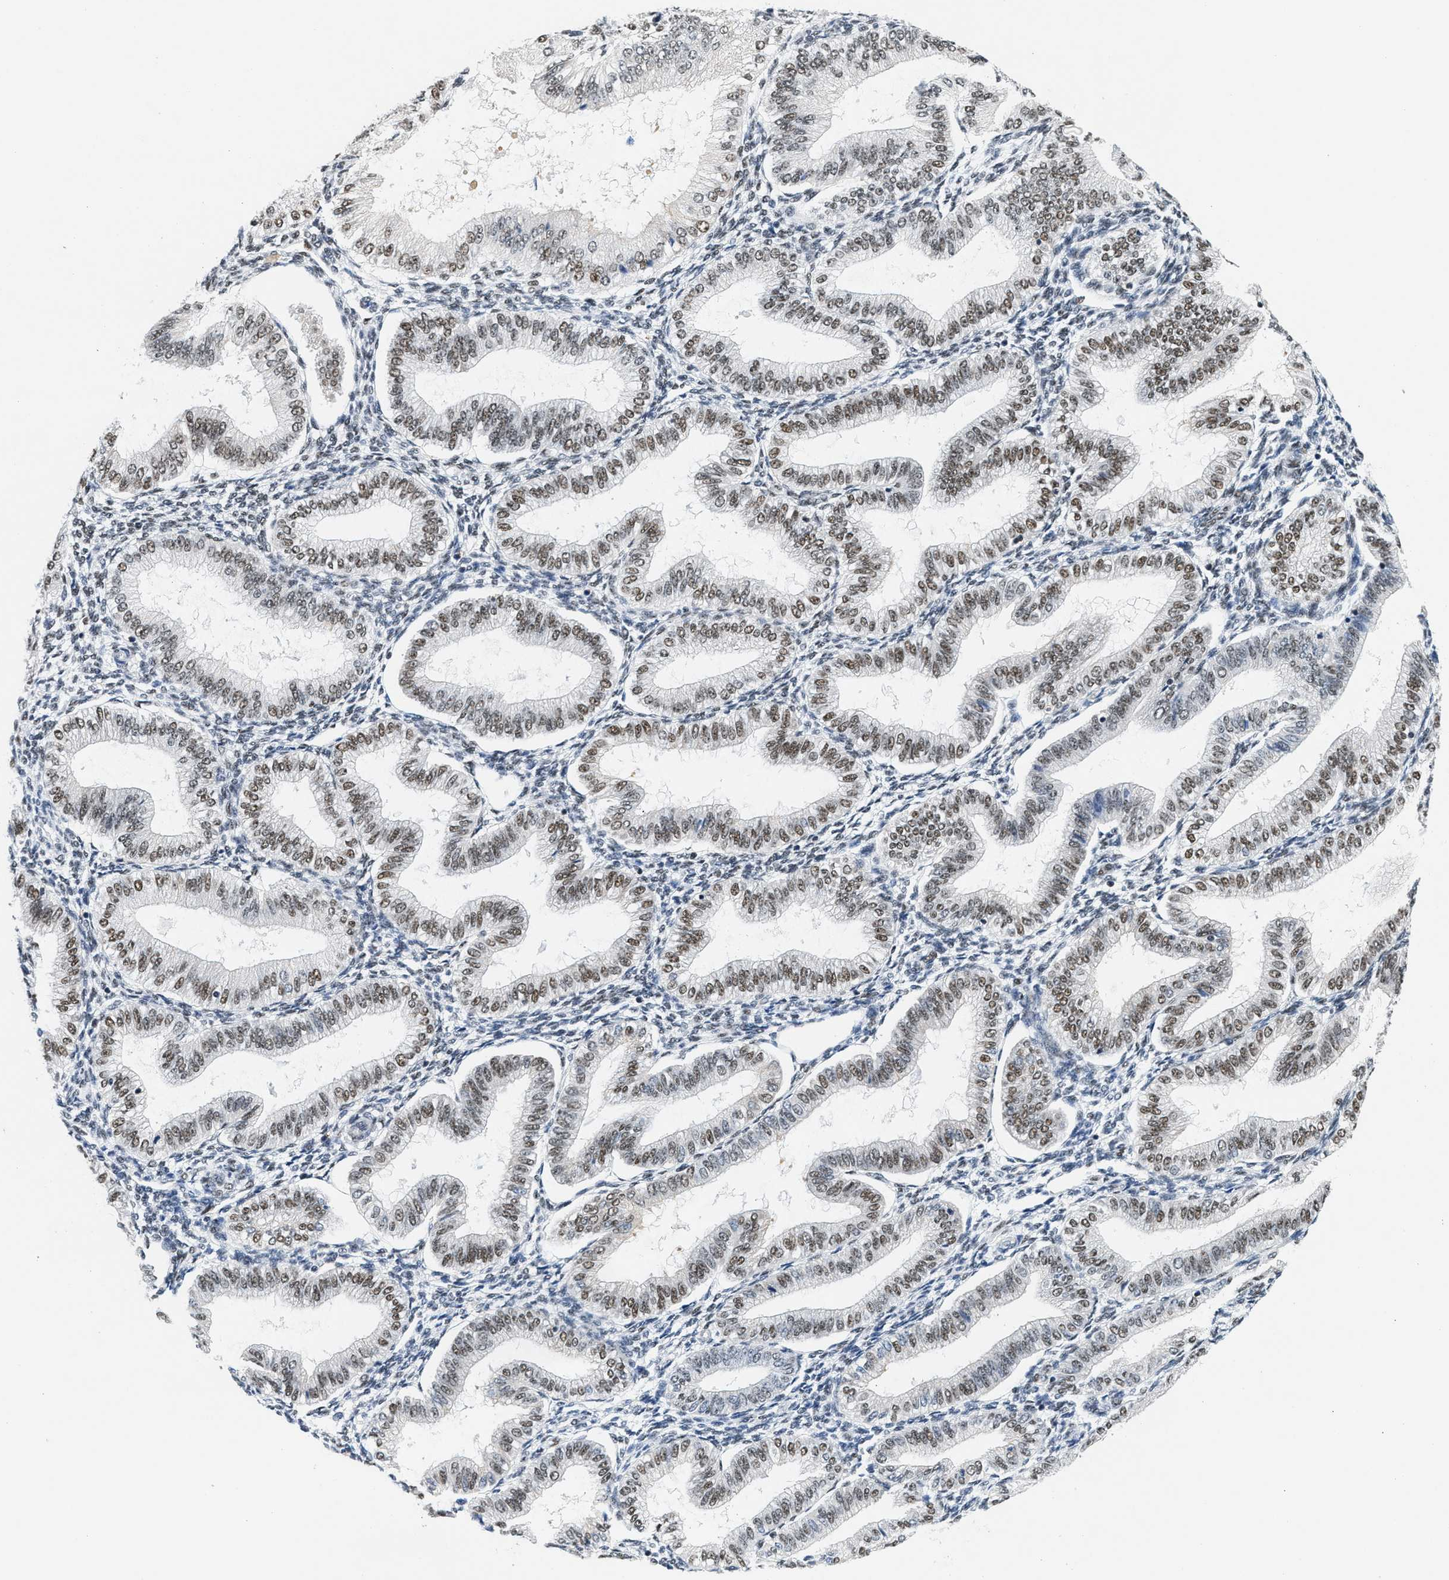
{"staining": {"intensity": "weak", "quantity": "<25%", "location": "nuclear"}, "tissue": "endometrium", "cell_type": "Cells in endometrial stroma", "image_type": "normal", "snomed": [{"axis": "morphology", "description": "Normal tissue, NOS"}, {"axis": "topography", "description": "Endometrium"}], "caption": "Immunohistochemistry histopathology image of unremarkable endometrium stained for a protein (brown), which exhibits no positivity in cells in endometrial stroma.", "gene": "ATF2", "patient": {"sex": "female", "age": 39}}